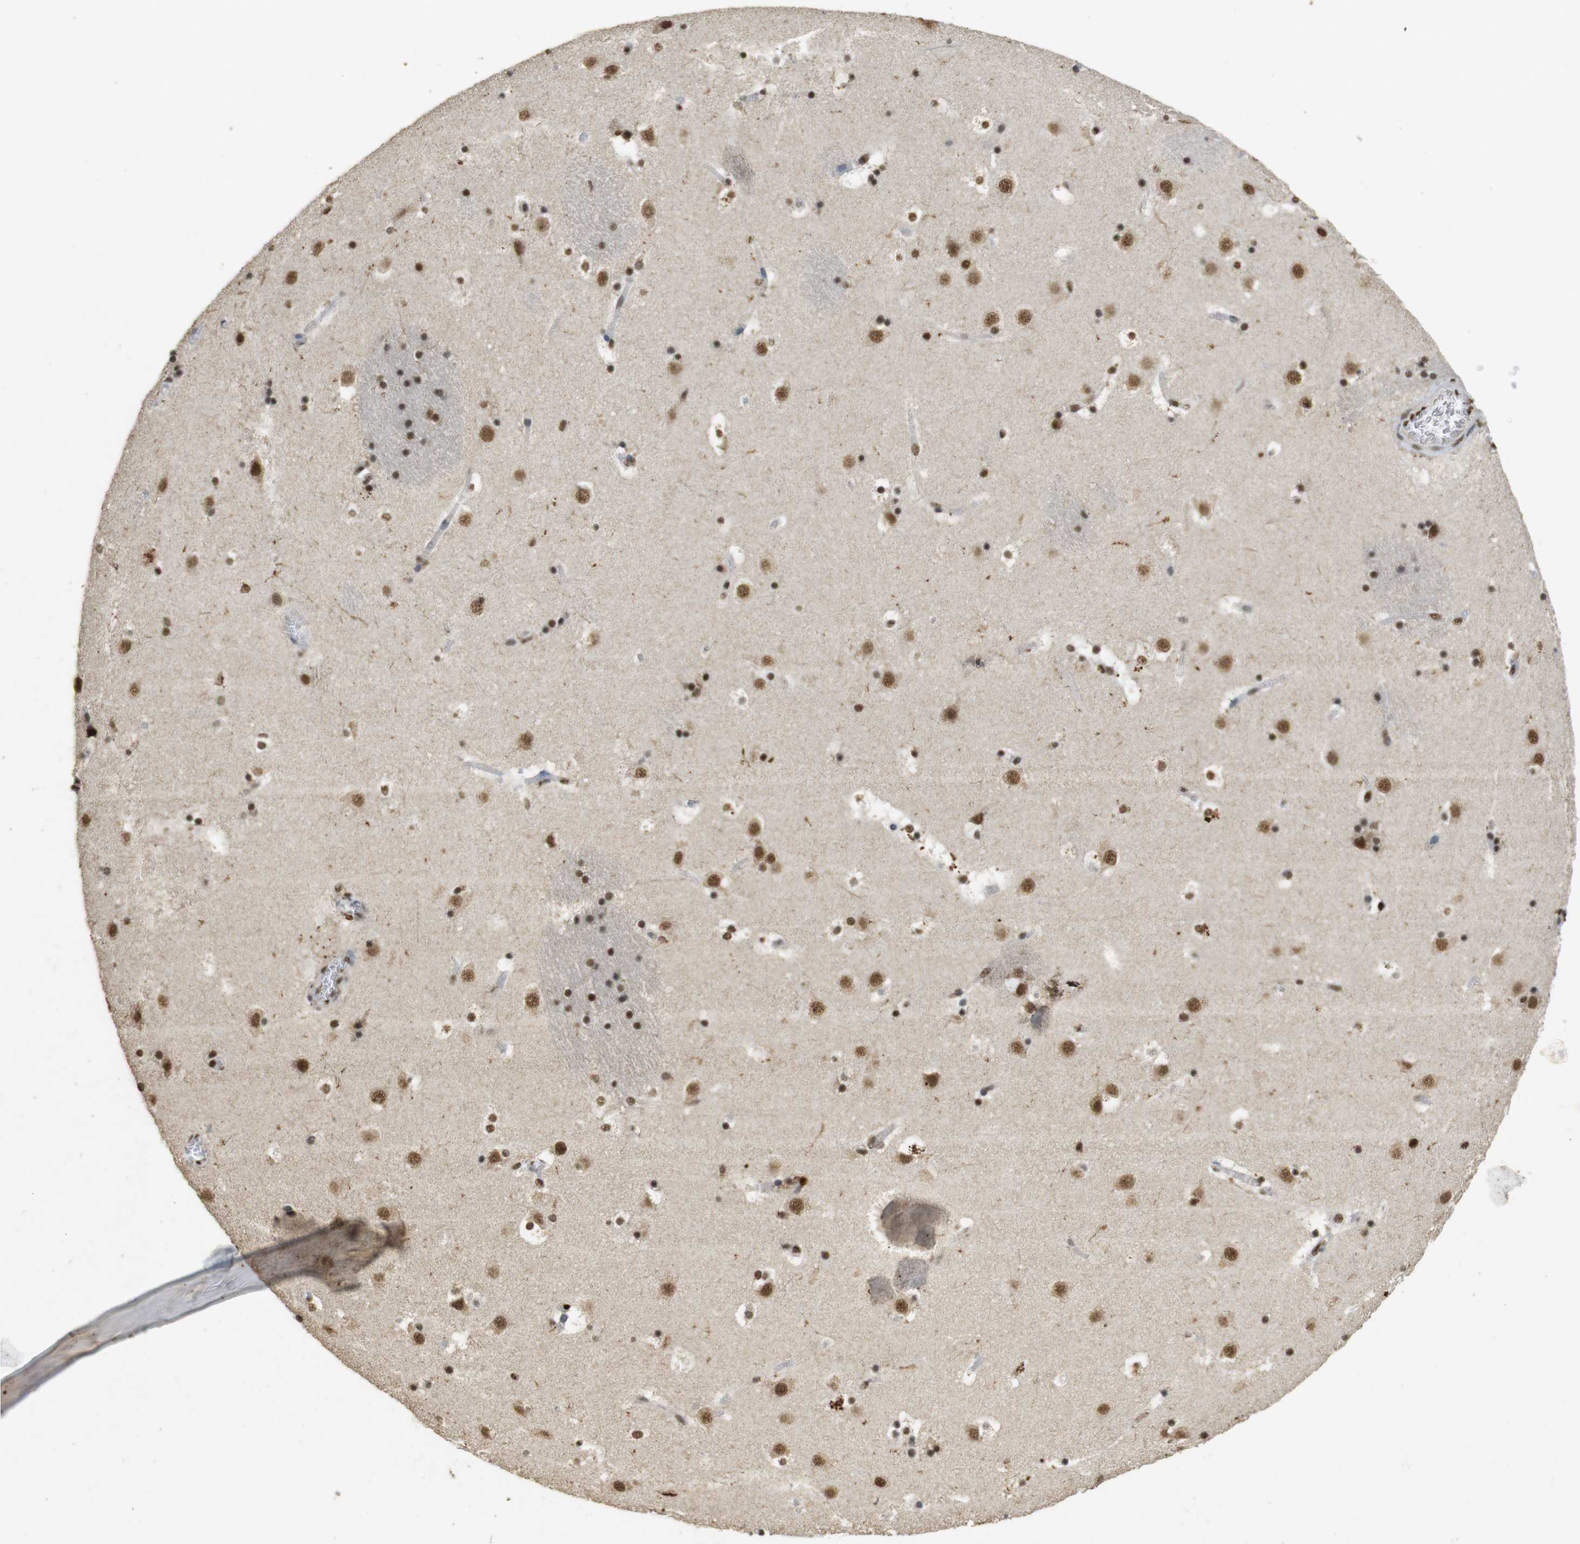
{"staining": {"intensity": "strong", "quantity": ">75%", "location": "nuclear"}, "tissue": "caudate", "cell_type": "Glial cells", "image_type": "normal", "snomed": [{"axis": "morphology", "description": "Normal tissue, NOS"}, {"axis": "topography", "description": "Lateral ventricle wall"}], "caption": "A high amount of strong nuclear staining is seen in about >75% of glial cells in unremarkable caudate.", "gene": "GATA4", "patient": {"sex": "male", "age": 45}}